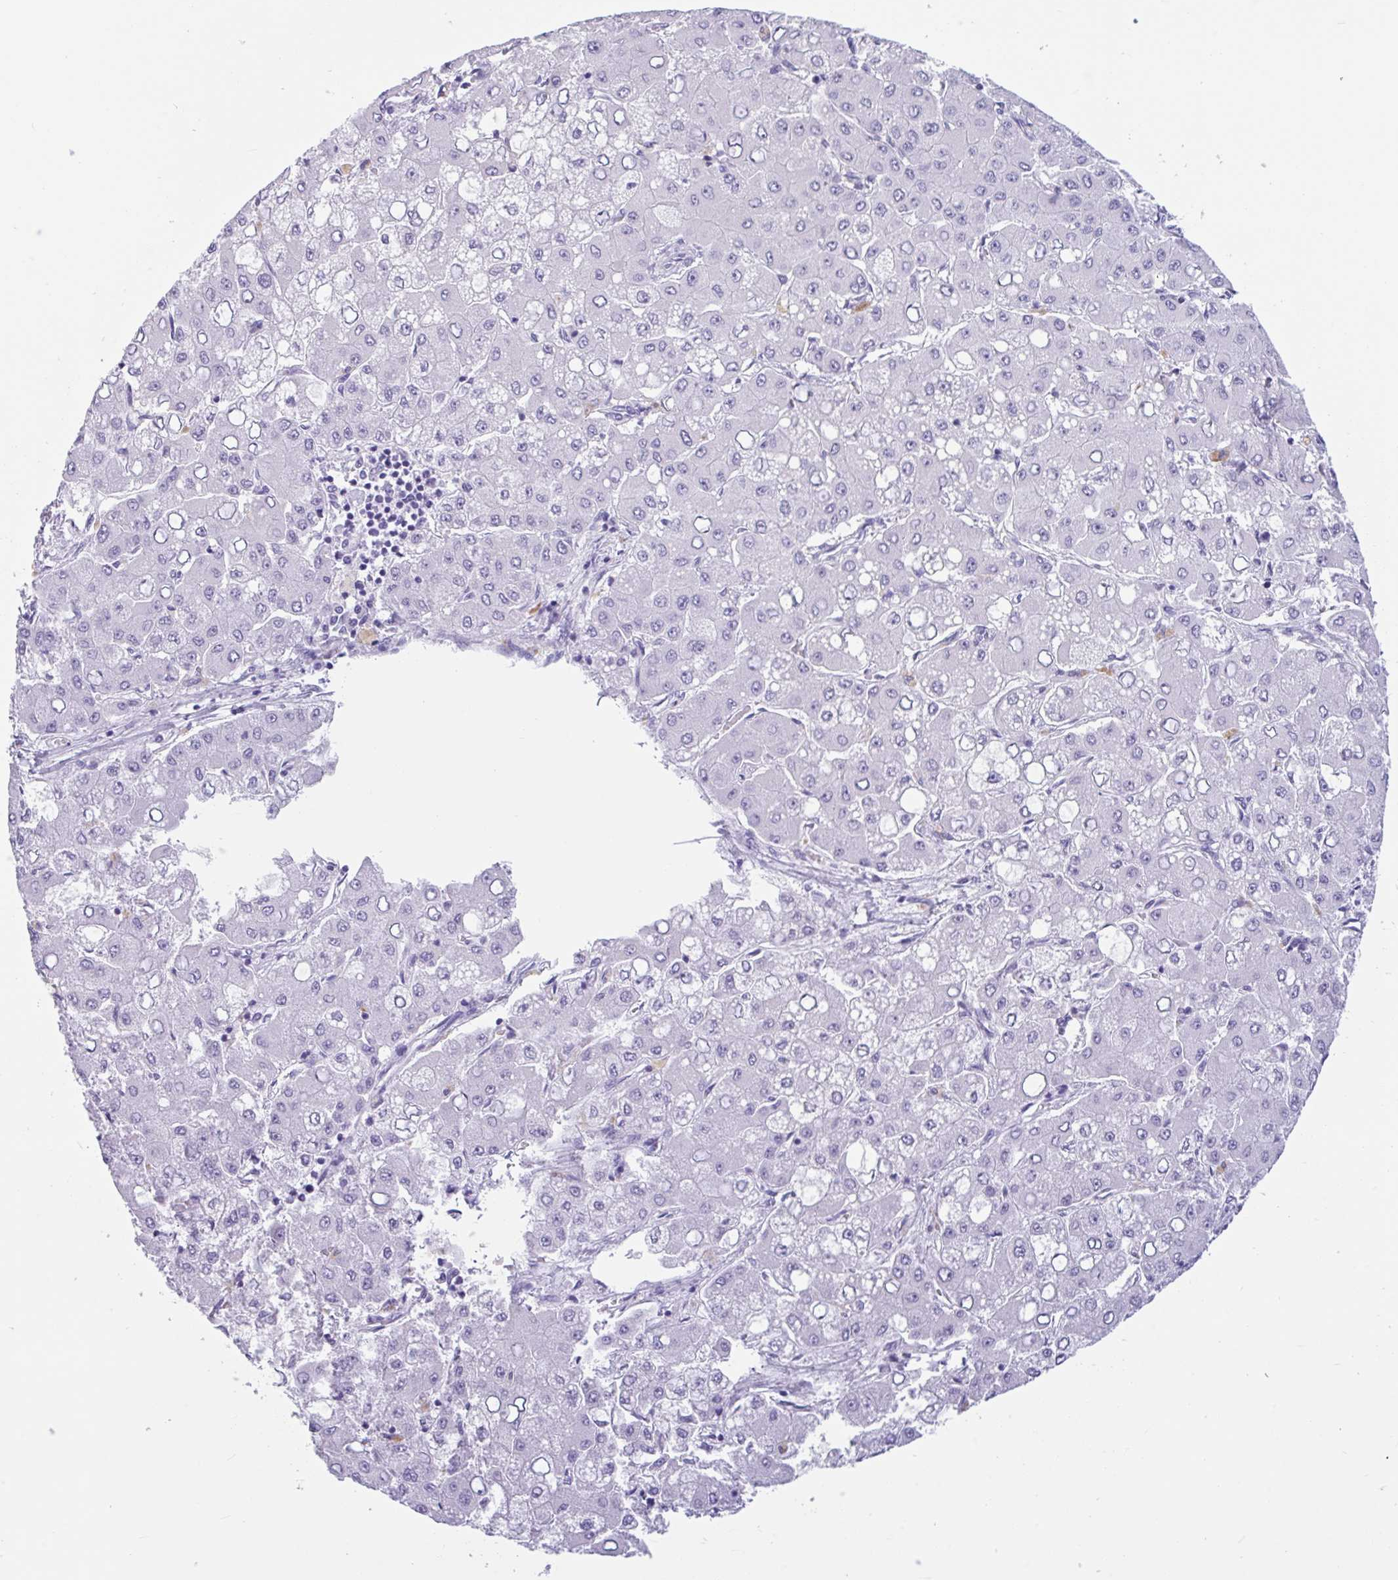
{"staining": {"intensity": "negative", "quantity": "none", "location": "none"}, "tissue": "liver cancer", "cell_type": "Tumor cells", "image_type": "cancer", "snomed": [{"axis": "morphology", "description": "Carcinoma, Hepatocellular, NOS"}, {"axis": "topography", "description": "Liver"}], "caption": "Liver cancer (hepatocellular carcinoma) was stained to show a protein in brown. There is no significant expression in tumor cells.", "gene": "CTSE", "patient": {"sex": "male", "age": 40}}